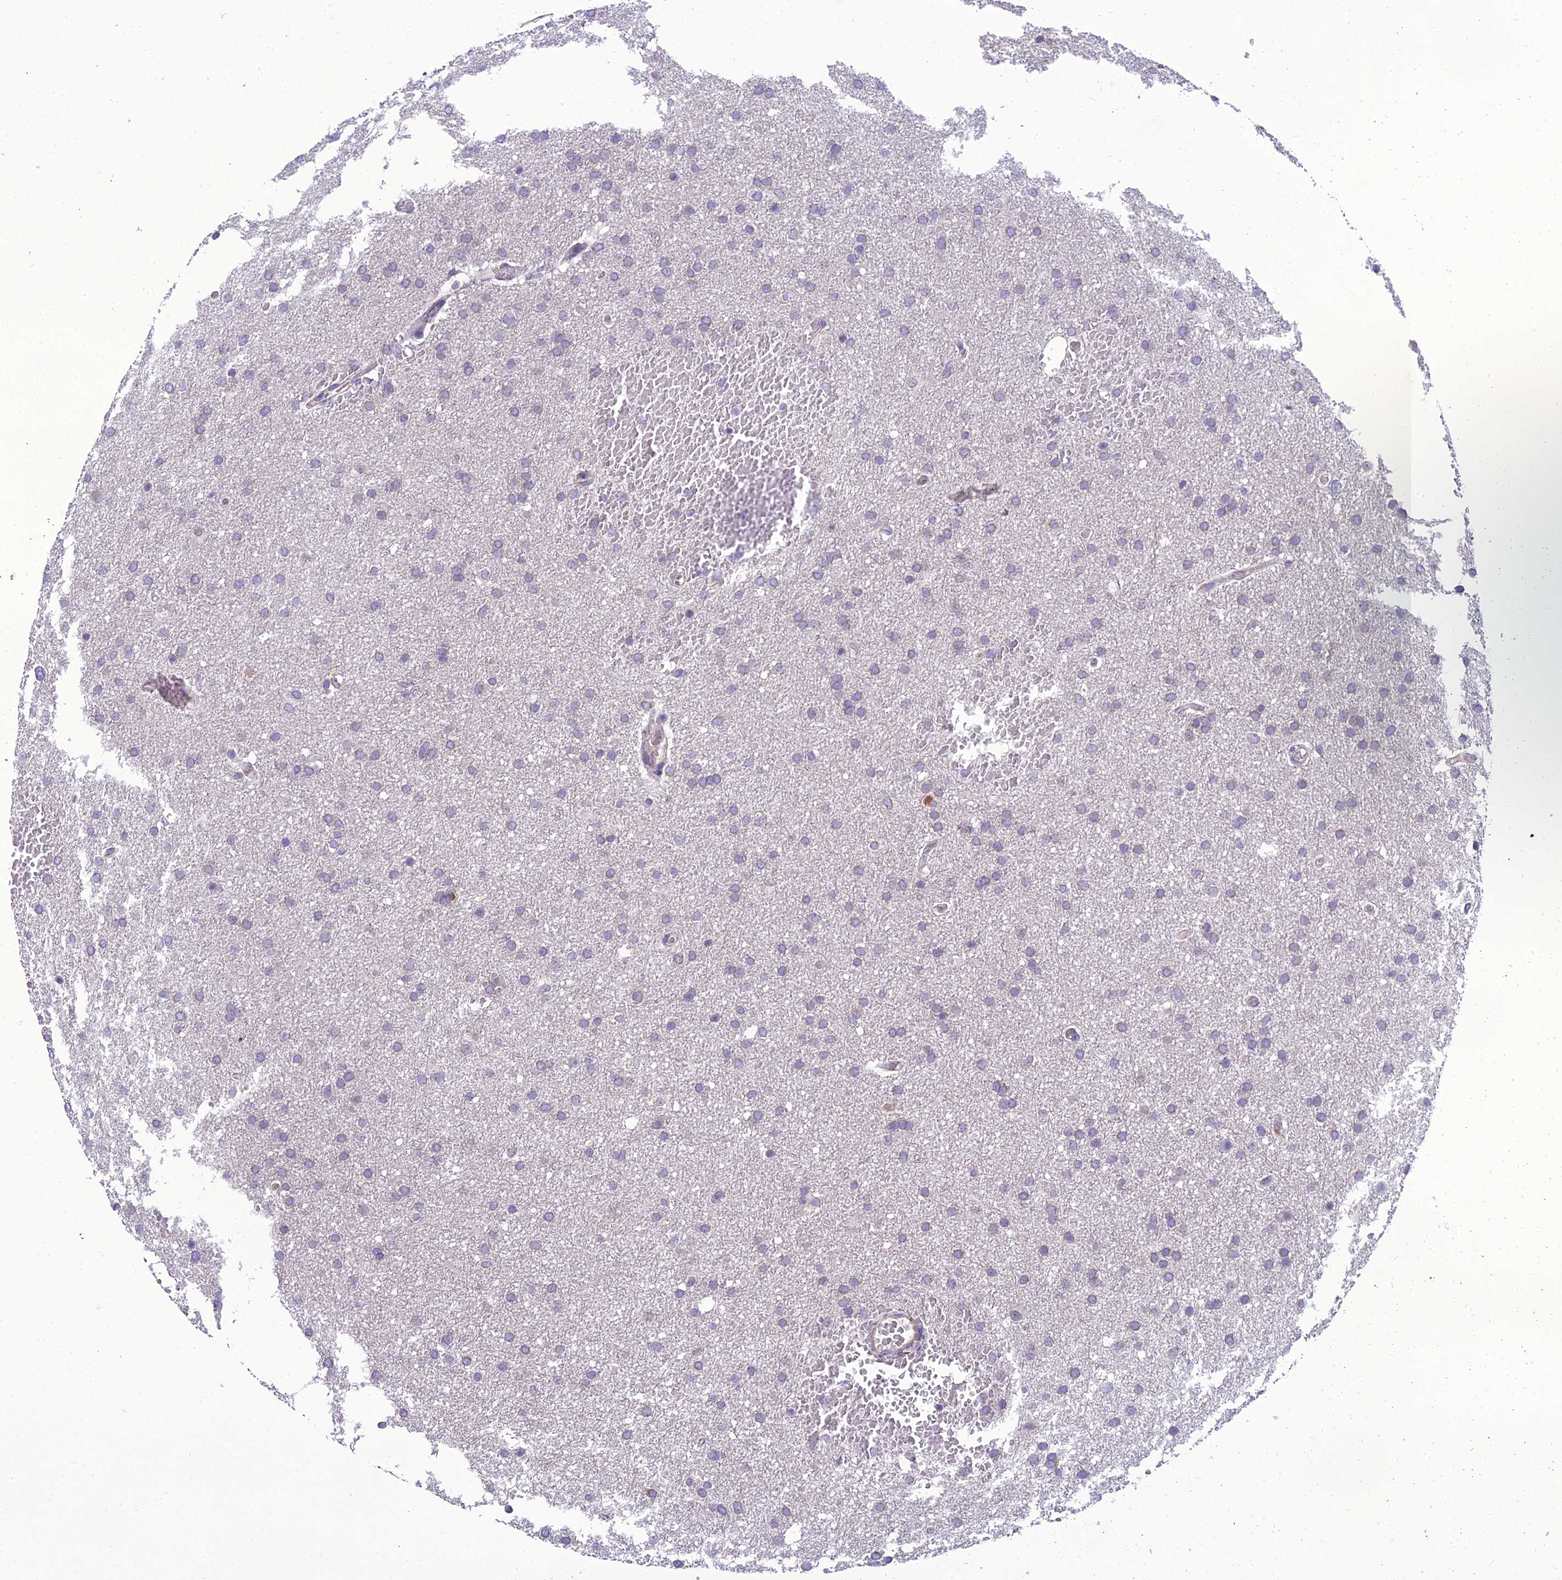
{"staining": {"intensity": "negative", "quantity": "none", "location": "none"}, "tissue": "glioma", "cell_type": "Tumor cells", "image_type": "cancer", "snomed": [{"axis": "morphology", "description": "Glioma, malignant, High grade"}, {"axis": "topography", "description": "Cerebral cortex"}], "caption": "Immunohistochemistry histopathology image of neoplastic tissue: human glioma stained with DAB displays no significant protein positivity in tumor cells. (DAB (3,3'-diaminobenzidine) immunohistochemistry visualized using brightfield microscopy, high magnification).", "gene": "GOLPH3", "patient": {"sex": "female", "age": 36}}